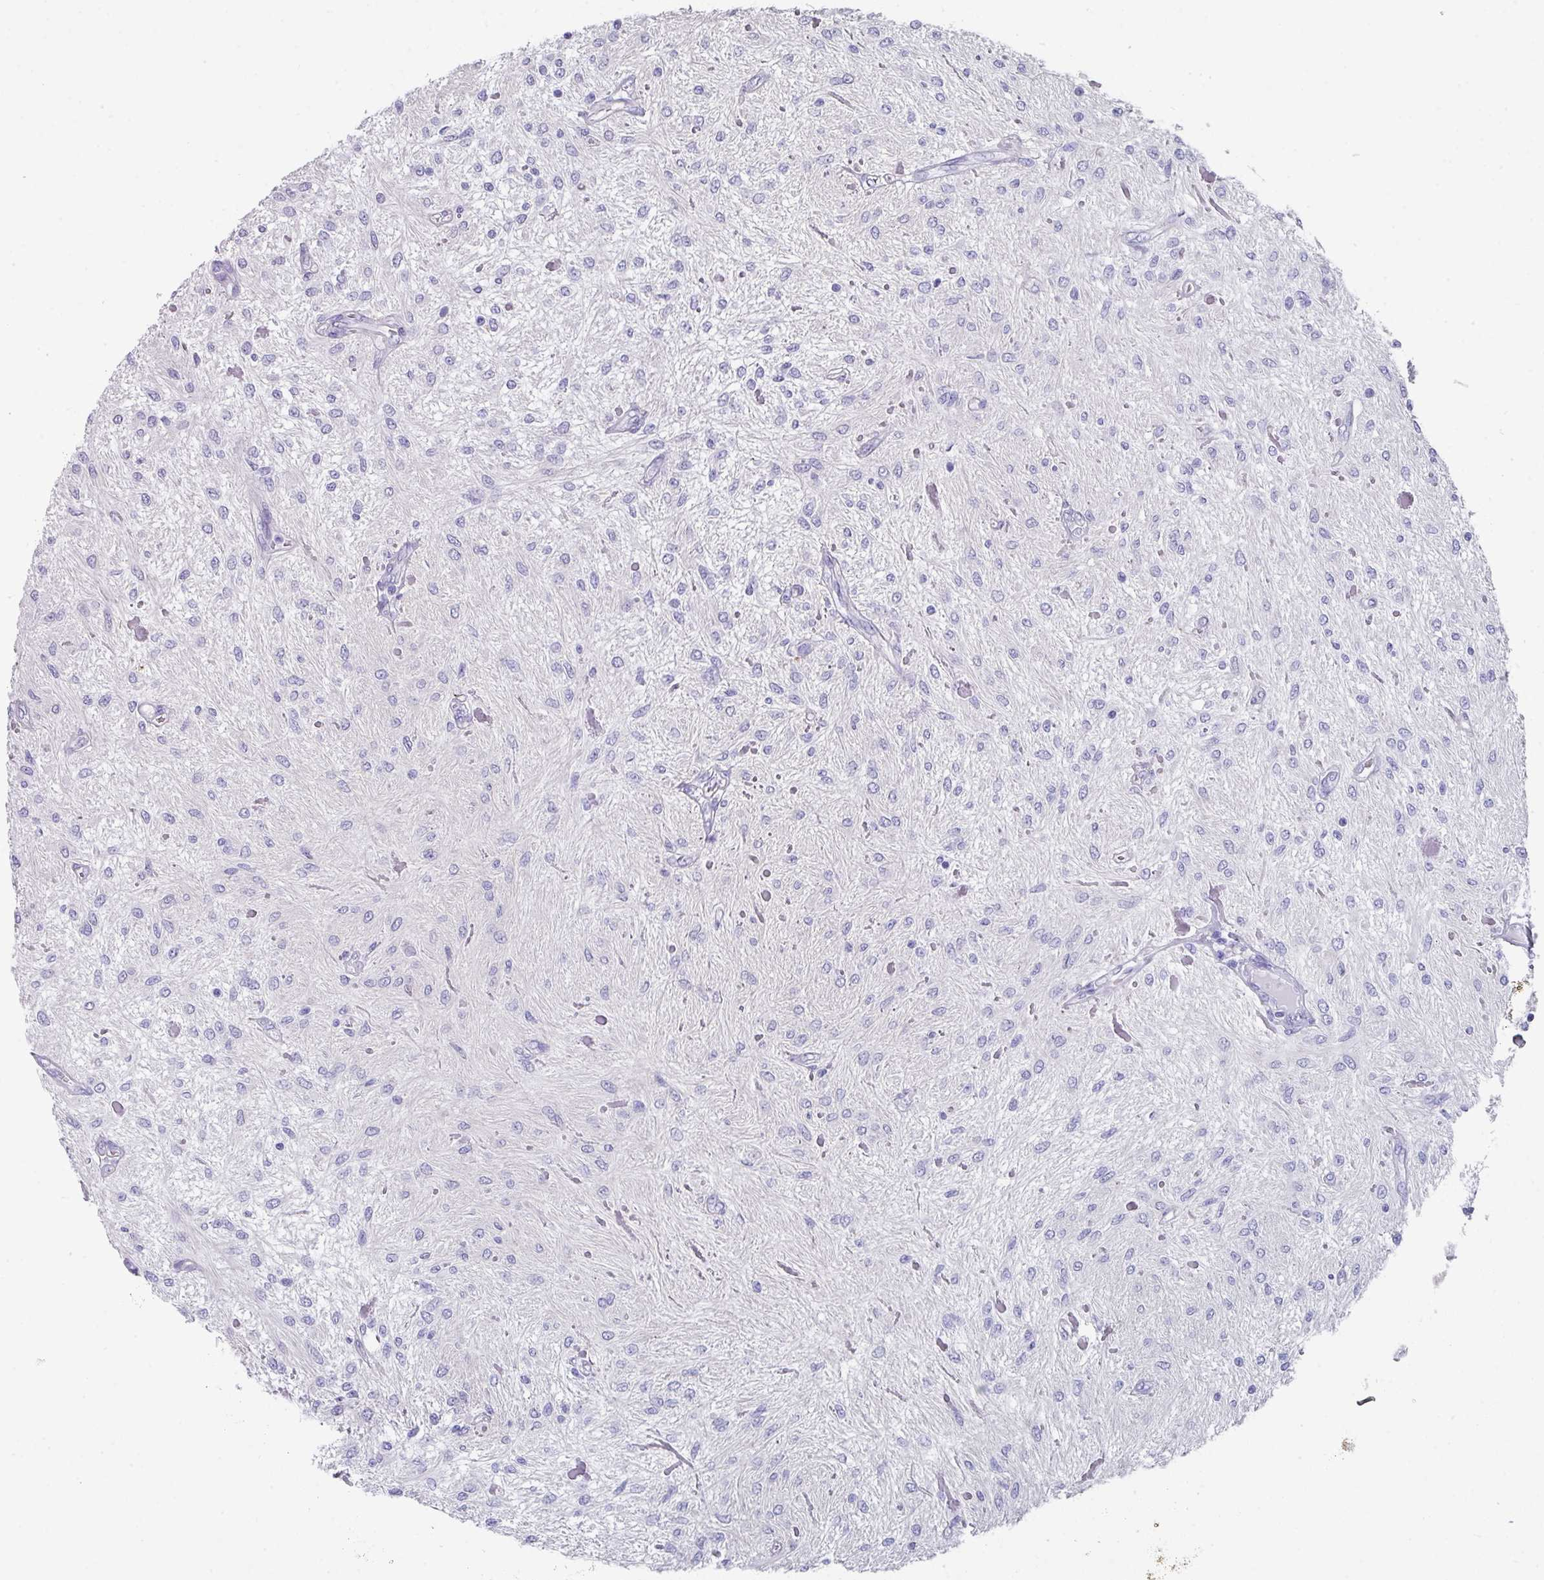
{"staining": {"intensity": "negative", "quantity": "none", "location": "none"}, "tissue": "glioma", "cell_type": "Tumor cells", "image_type": "cancer", "snomed": [{"axis": "morphology", "description": "Glioma, malignant, Low grade"}, {"axis": "topography", "description": "Cerebellum"}], "caption": "Immunohistochemistry (IHC) image of human glioma stained for a protein (brown), which shows no expression in tumor cells. (Stains: DAB (3,3'-diaminobenzidine) immunohistochemistry (IHC) with hematoxylin counter stain, Microscopy: brightfield microscopy at high magnification).", "gene": "PEX10", "patient": {"sex": "female", "age": 14}}